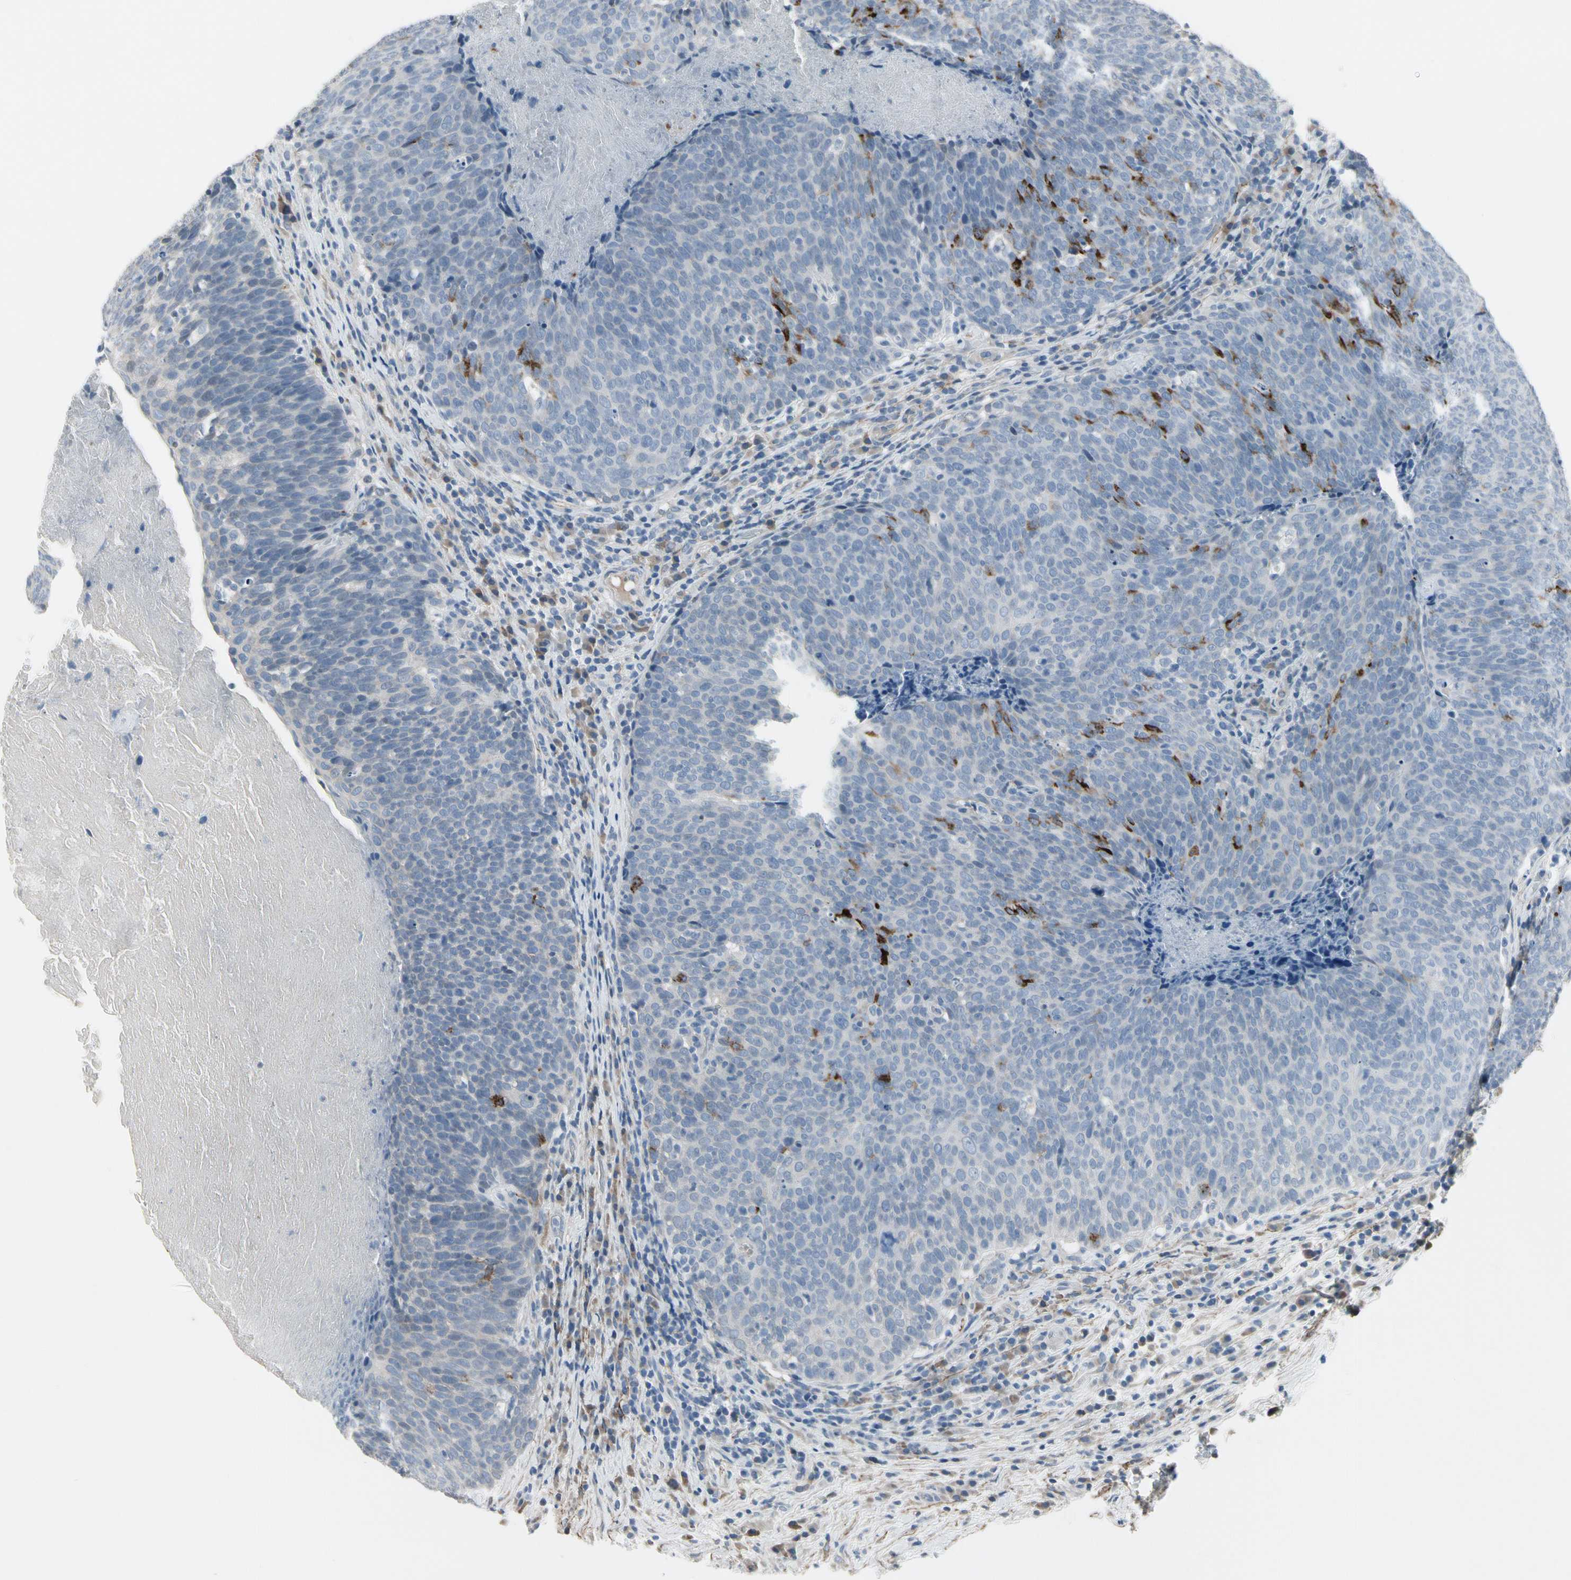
{"staining": {"intensity": "strong", "quantity": "<25%", "location": "cytoplasmic/membranous"}, "tissue": "head and neck cancer", "cell_type": "Tumor cells", "image_type": "cancer", "snomed": [{"axis": "morphology", "description": "Squamous cell carcinoma, NOS"}, {"axis": "morphology", "description": "Squamous cell carcinoma, metastatic, NOS"}, {"axis": "topography", "description": "Lymph node"}, {"axis": "topography", "description": "Head-Neck"}], "caption": "Human head and neck squamous cell carcinoma stained with a protein marker demonstrates strong staining in tumor cells.", "gene": "PIGR", "patient": {"sex": "male", "age": 62}}